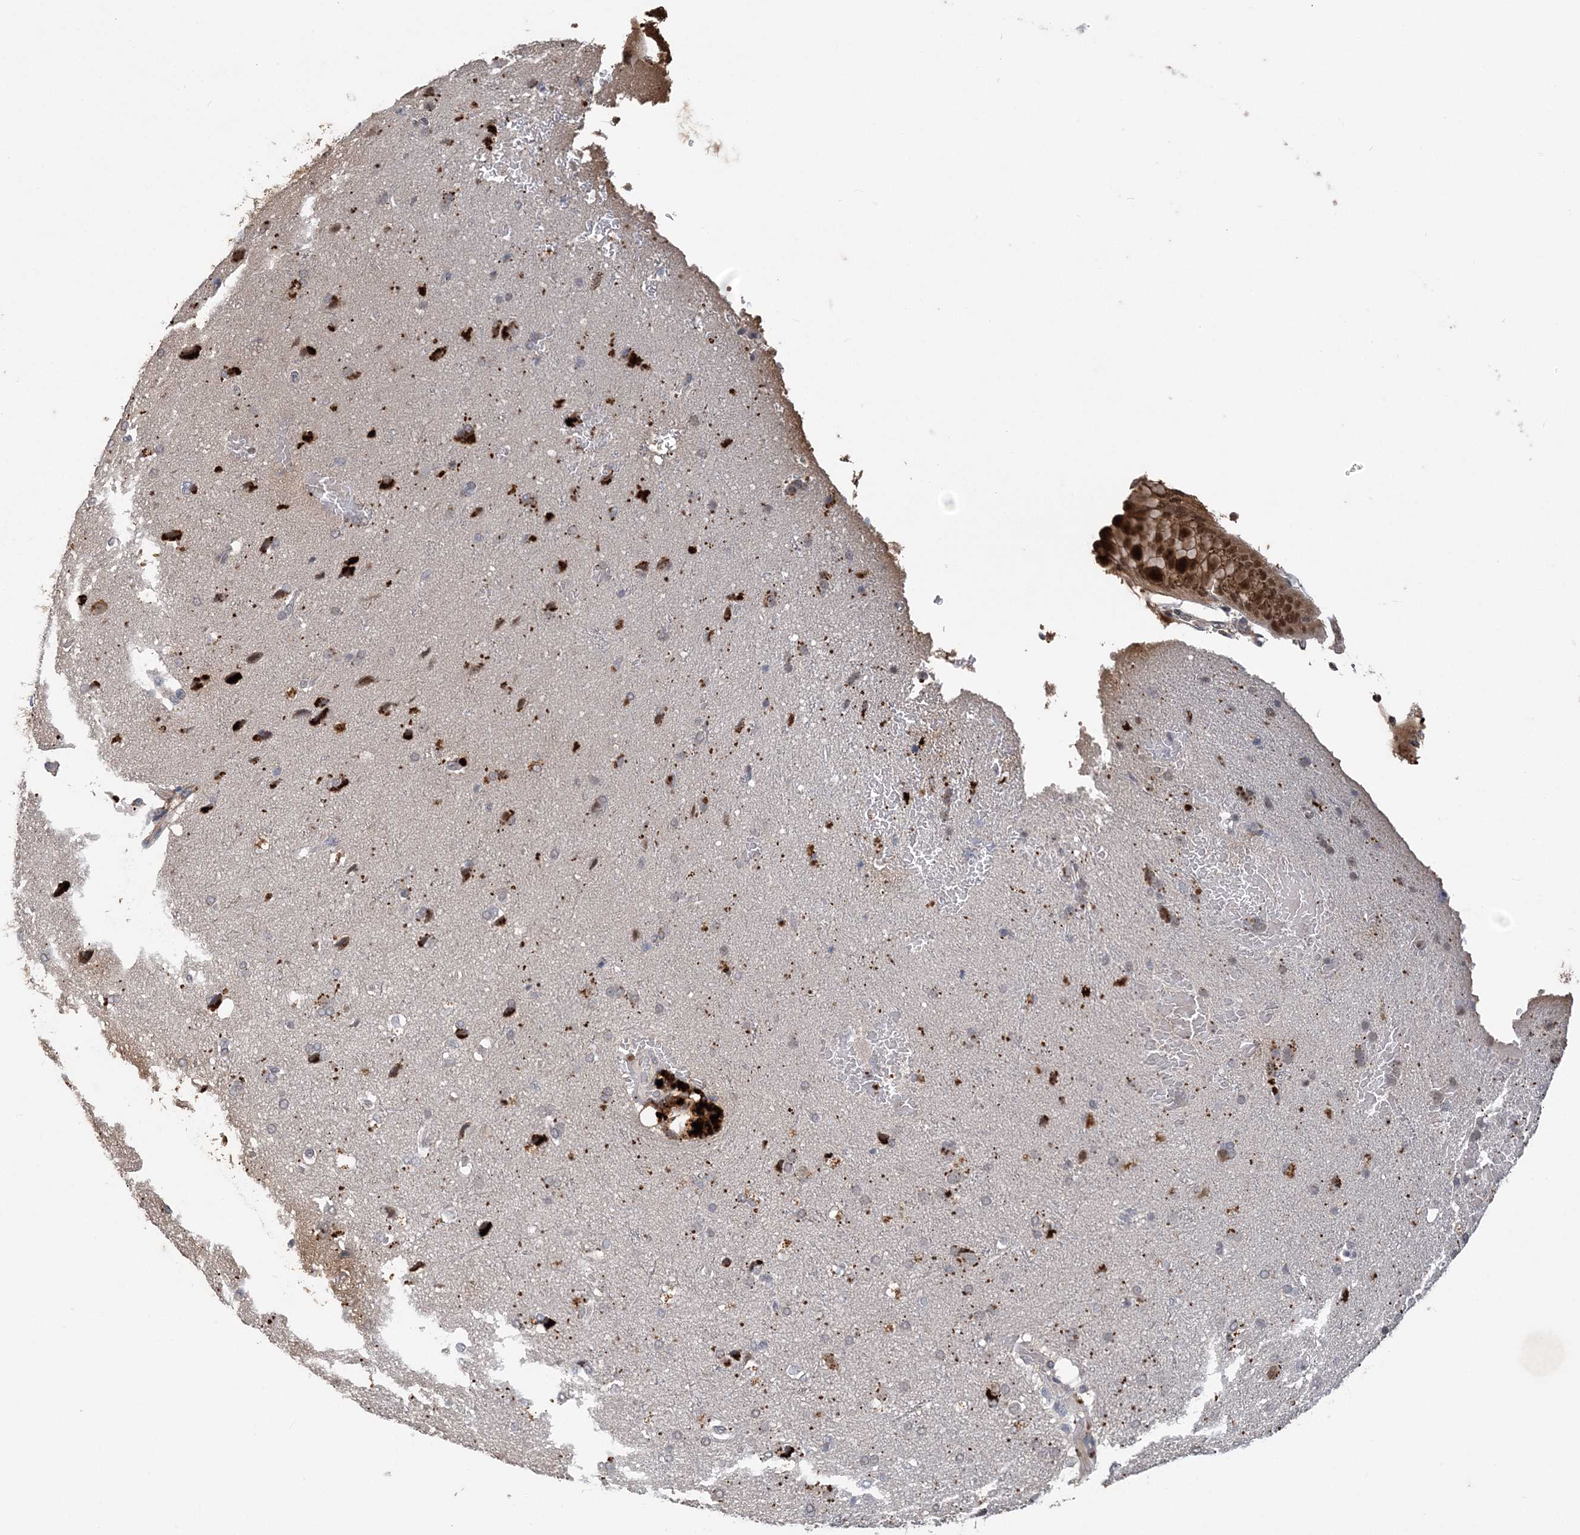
{"staining": {"intensity": "strong", "quantity": "<25%", "location": "cytoplasmic/membranous"}, "tissue": "glioma", "cell_type": "Tumor cells", "image_type": "cancer", "snomed": [{"axis": "morphology", "description": "Glioma, malignant, High grade"}, {"axis": "topography", "description": "Brain"}], "caption": "This micrograph displays IHC staining of human glioma, with medium strong cytoplasmic/membranous expression in approximately <25% of tumor cells.", "gene": "ZBTB7A", "patient": {"sex": "female", "age": 58}}